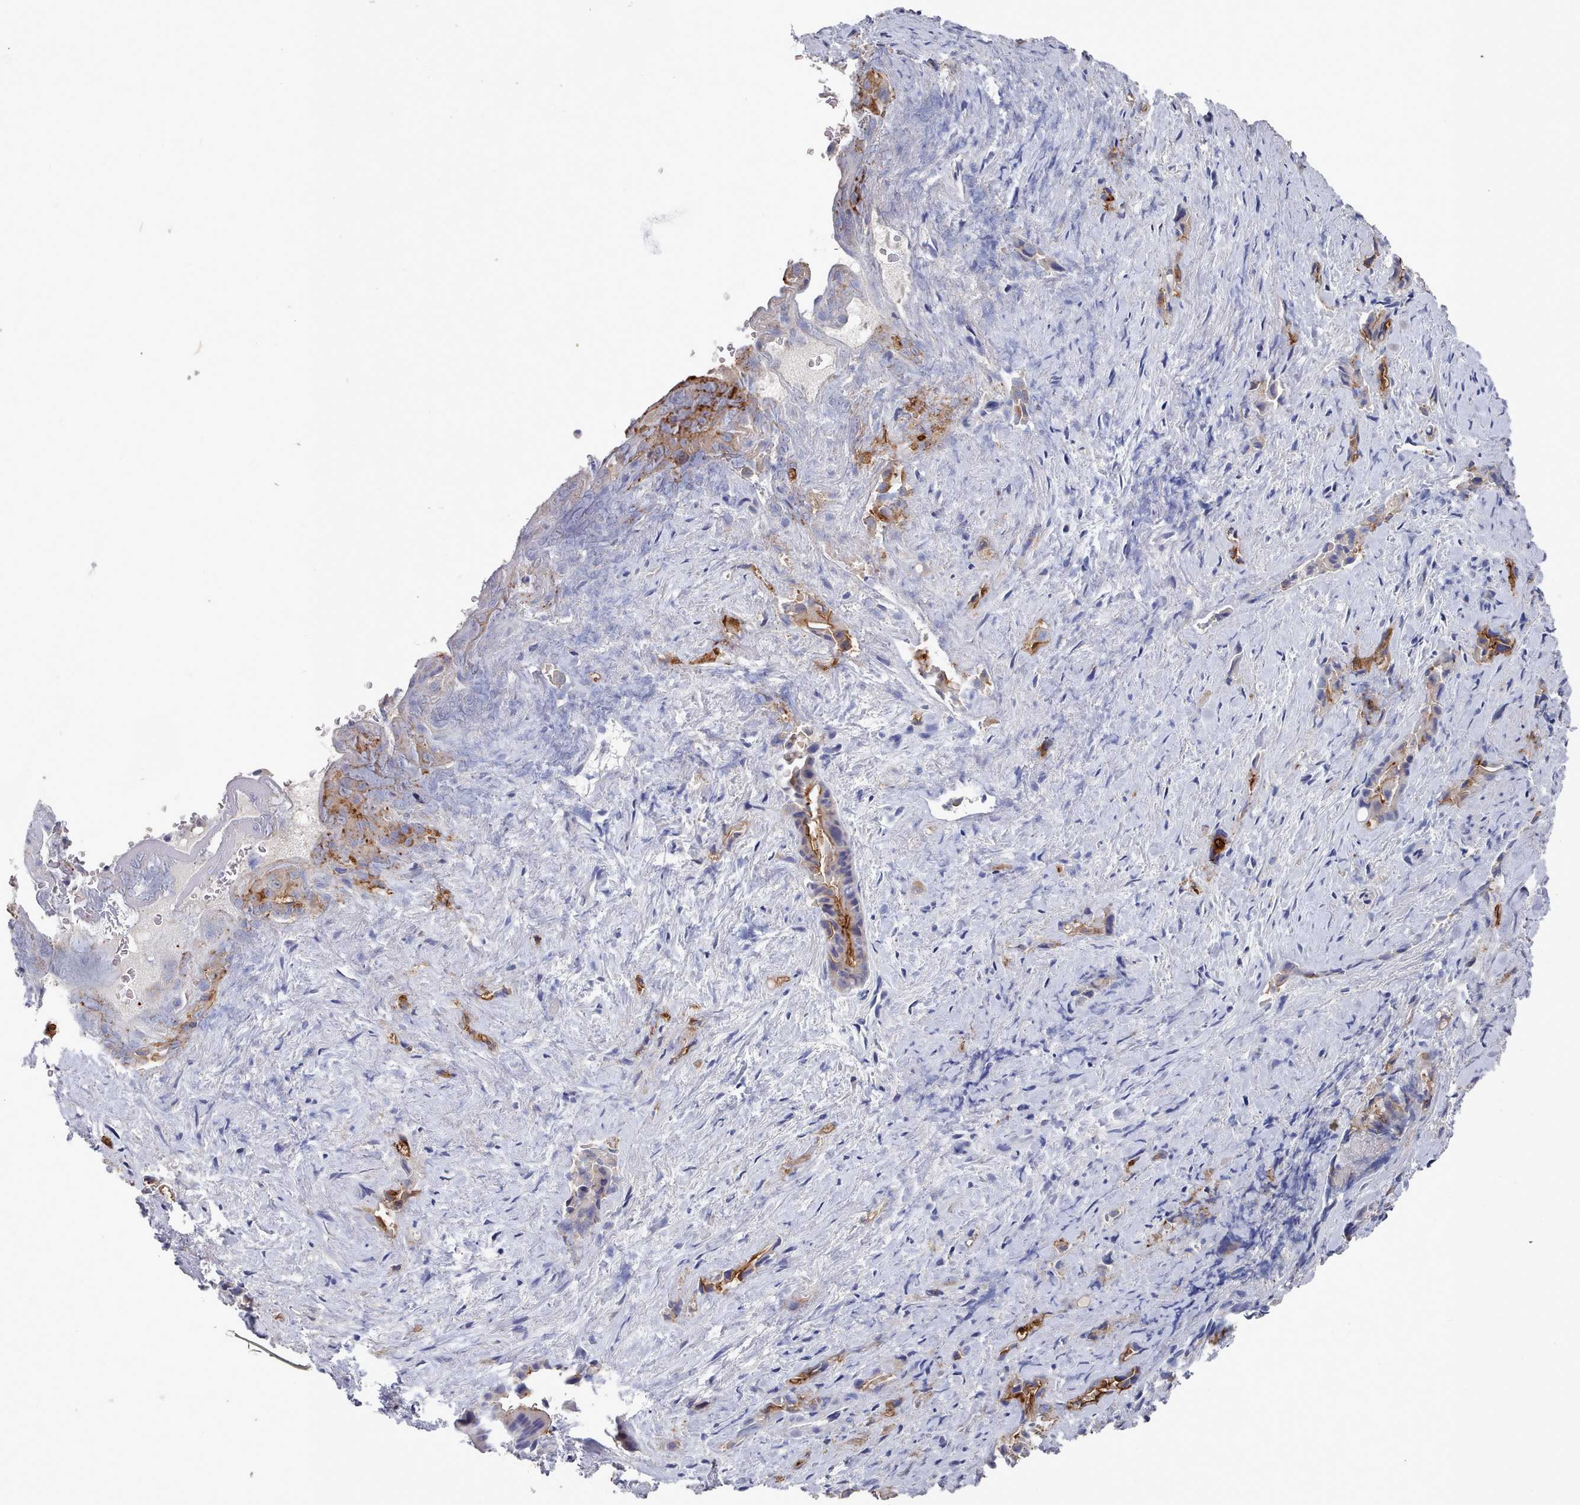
{"staining": {"intensity": "moderate", "quantity": "<25%", "location": "cytoplasmic/membranous"}, "tissue": "liver cancer", "cell_type": "Tumor cells", "image_type": "cancer", "snomed": [{"axis": "morphology", "description": "Cholangiocarcinoma"}, {"axis": "topography", "description": "Liver"}], "caption": "Tumor cells show low levels of moderate cytoplasmic/membranous staining in about <25% of cells in liver cancer.", "gene": "ACAD11", "patient": {"sex": "female", "age": 68}}